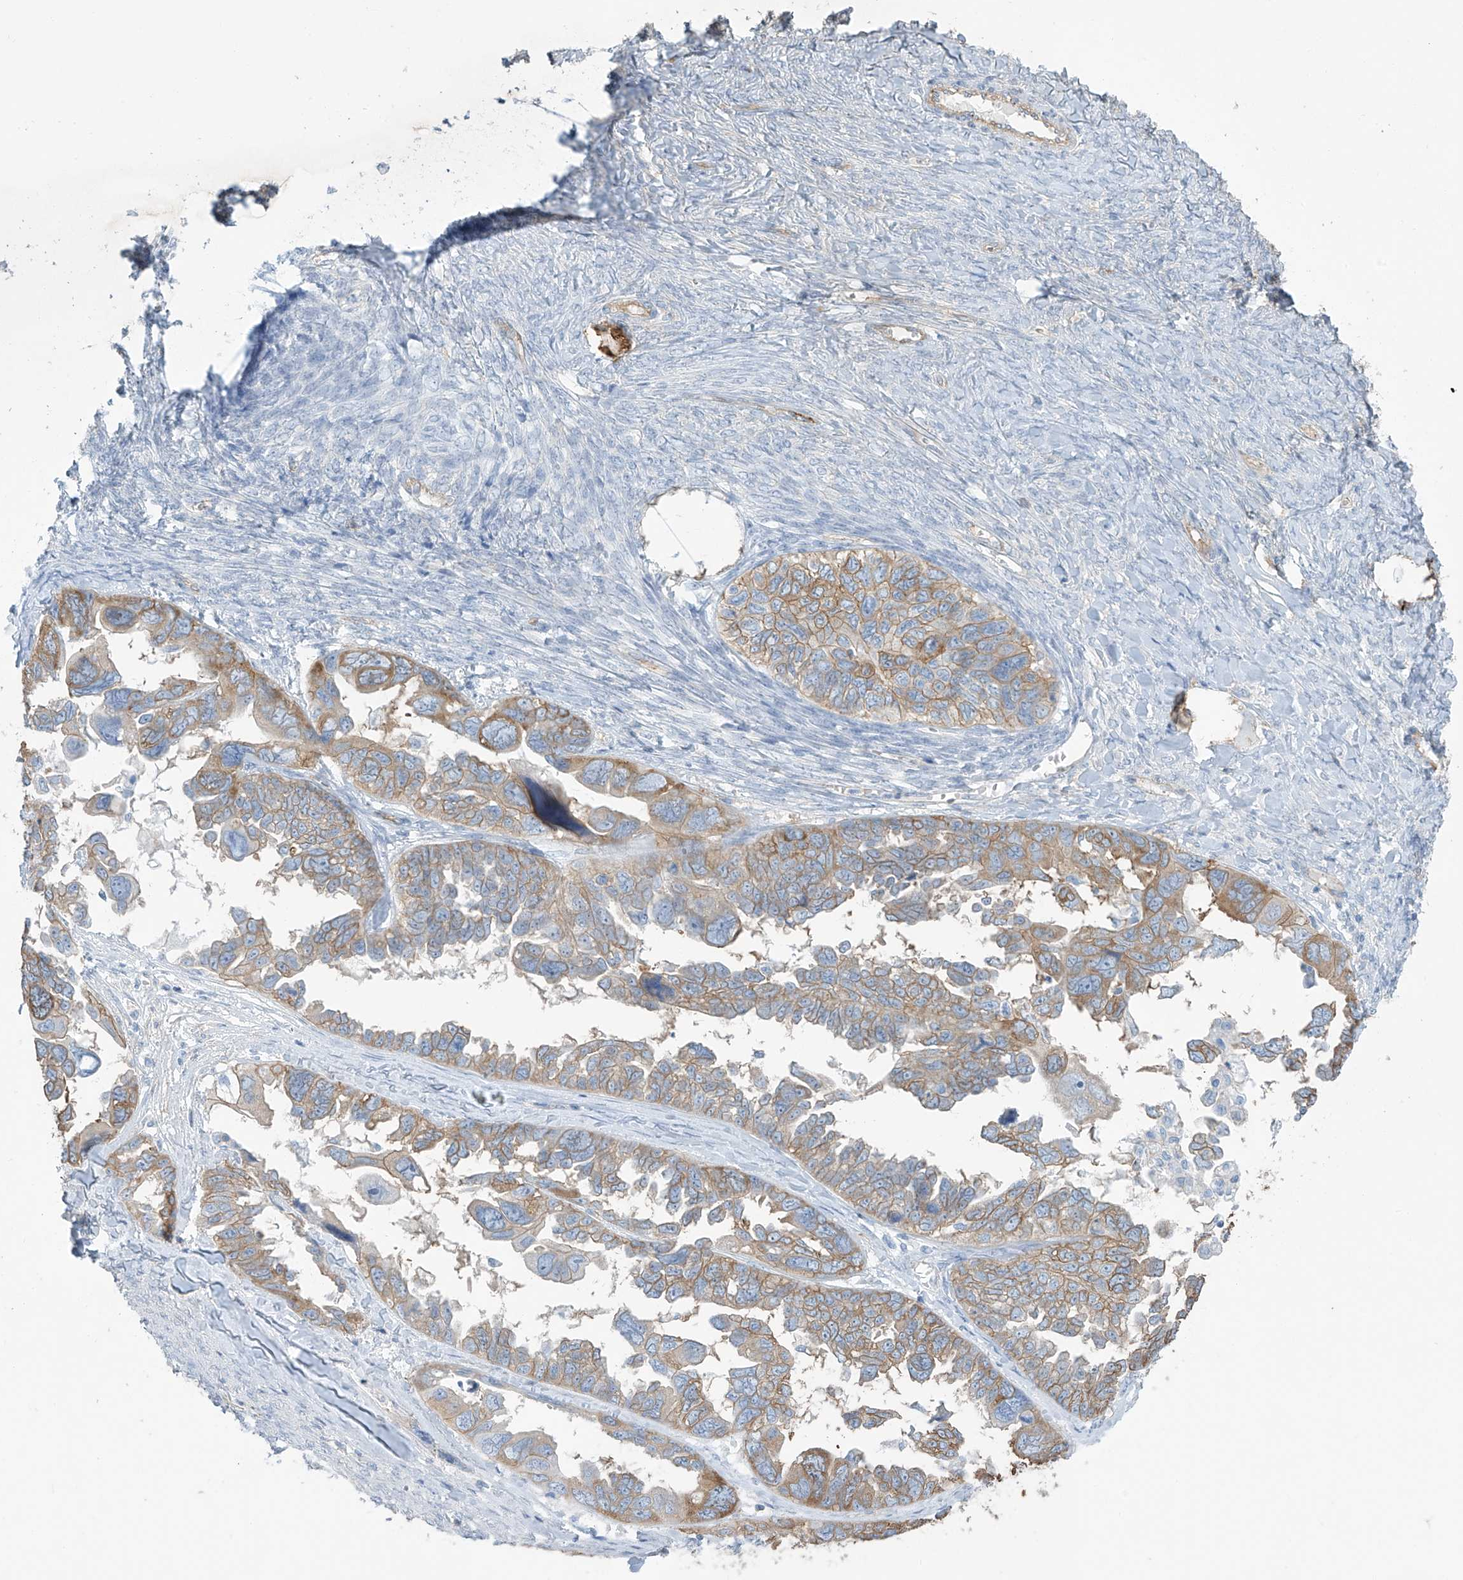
{"staining": {"intensity": "moderate", "quantity": "25%-75%", "location": "cytoplasmic/membranous"}, "tissue": "ovarian cancer", "cell_type": "Tumor cells", "image_type": "cancer", "snomed": [{"axis": "morphology", "description": "Cystadenocarcinoma, serous, NOS"}, {"axis": "topography", "description": "Ovary"}], "caption": "Immunohistochemistry (IHC) (DAB (3,3'-diaminobenzidine)) staining of human ovarian cancer (serous cystadenocarcinoma) displays moderate cytoplasmic/membranous protein positivity in approximately 25%-75% of tumor cells.", "gene": "ZNF846", "patient": {"sex": "female", "age": 79}}